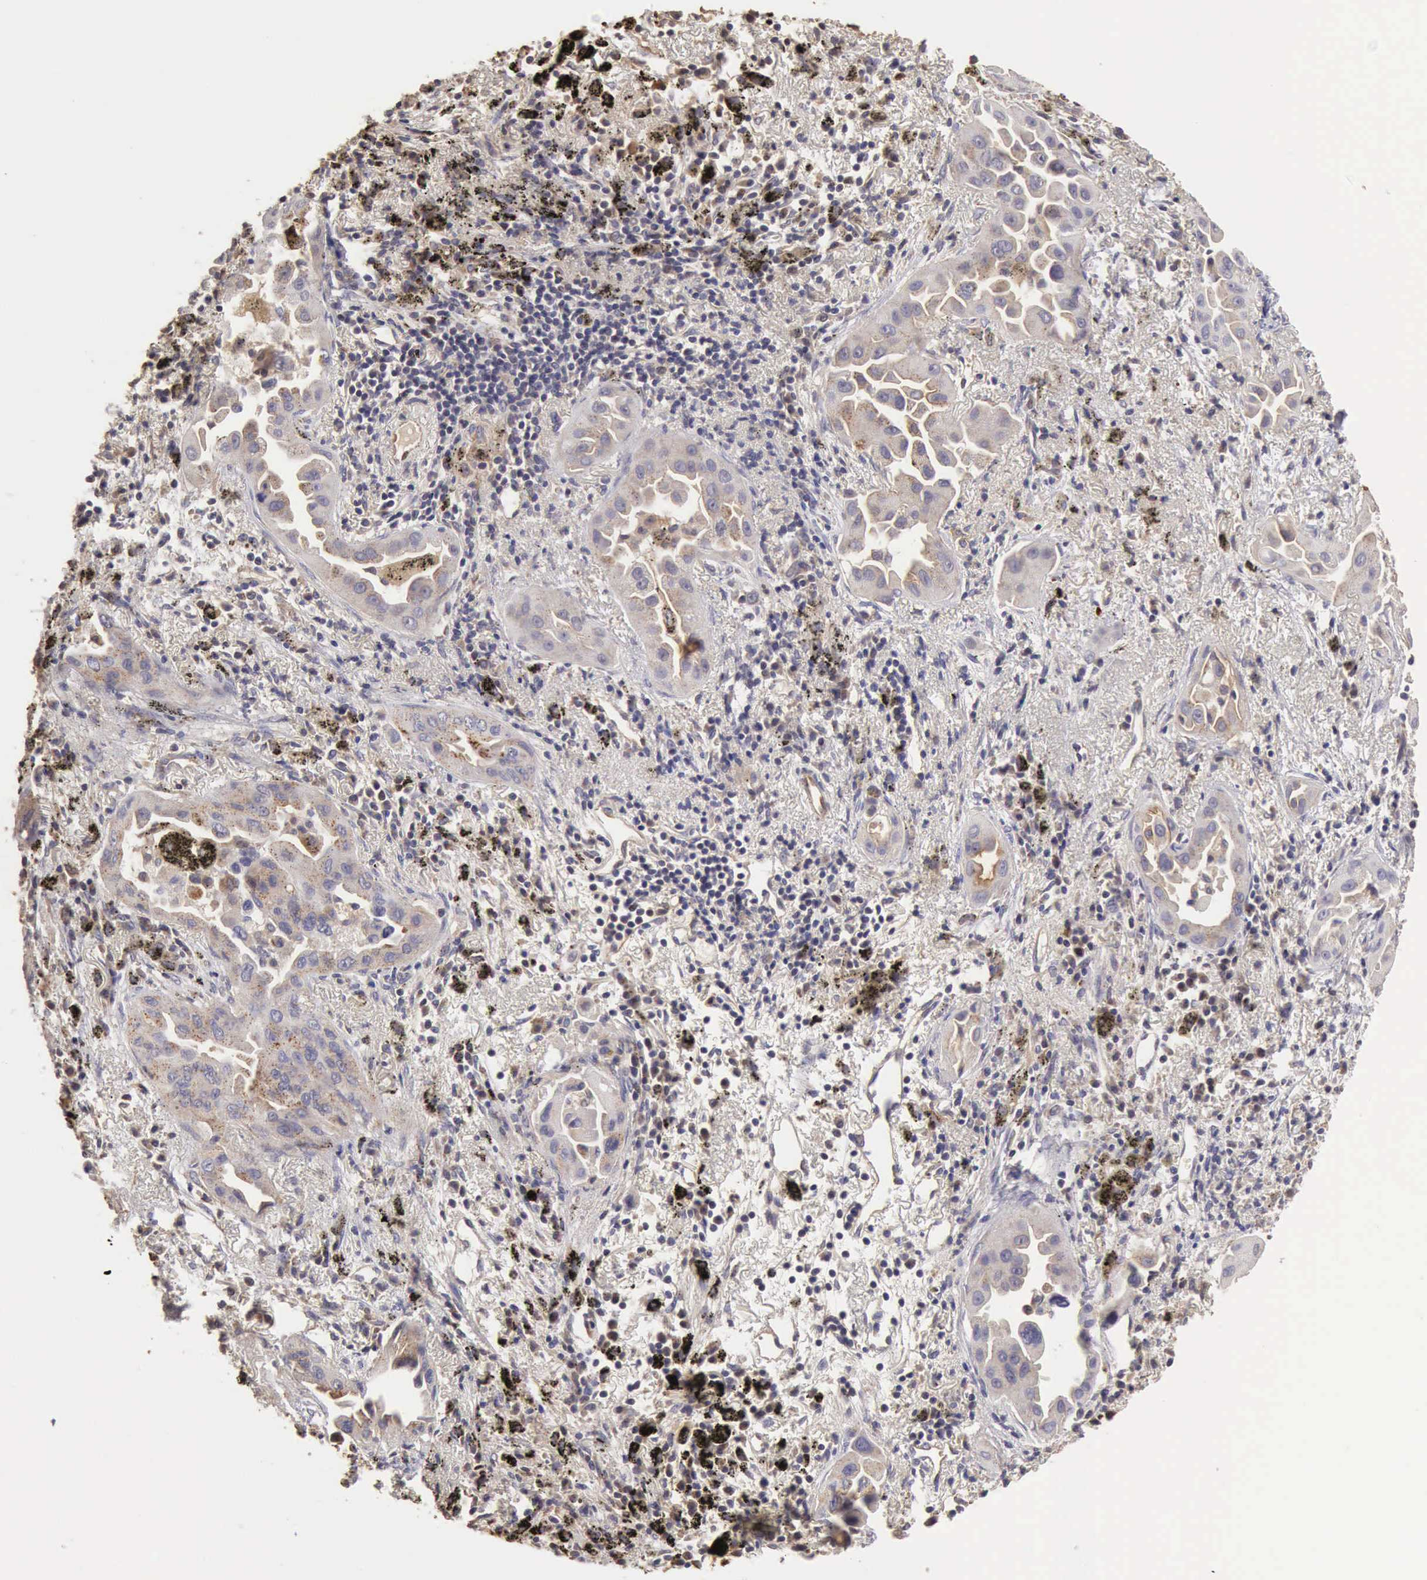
{"staining": {"intensity": "negative", "quantity": "none", "location": "none"}, "tissue": "lung cancer", "cell_type": "Tumor cells", "image_type": "cancer", "snomed": [{"axis": "morphology", "description": "Adenocarcinoma, NOS"}, {"axis": "topography", "description": "Lung"}], "caption": "DAB immunohistochemical staining of human lung cancer (adenocarcinoma) displays no significant expression in tumor cells.", "gene": "BMX", "patient": {"sex": "male", "age": 68}}